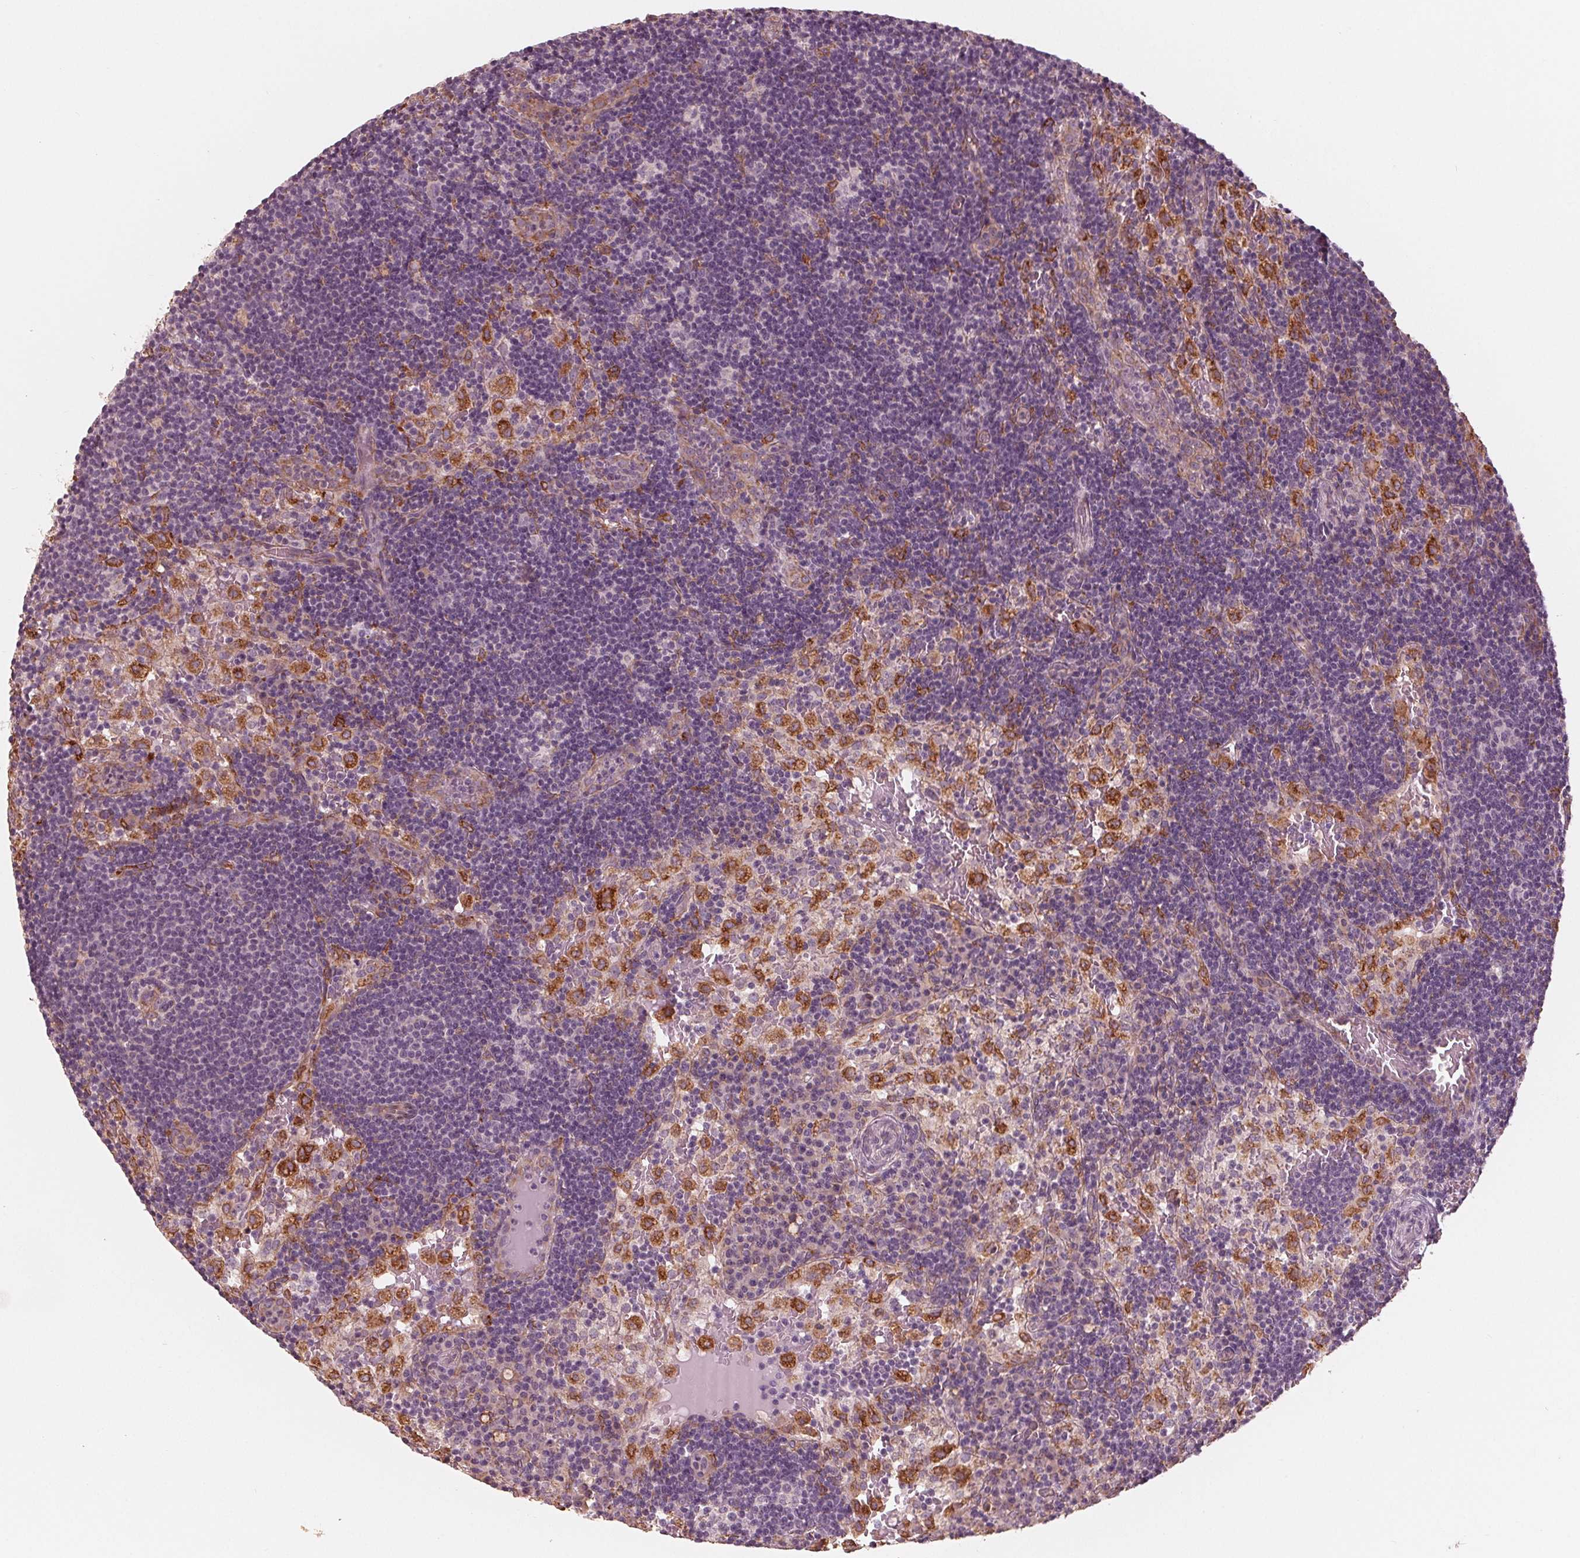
{"staining": {"intensity": "weak", "quantity": "<25%", "location": "cytoplasmic/membranous"}, "tissue": "lymph node", "cell_type": "Germinal center cells", "image_type": "normal", "snomed": [{"axis": "morphology", "description": "Normal tissue, NOS"}, {"axis": "topography", "description": "Lymph node"}], "caption": "IHC image of unremarkable lymph node: human lymph node stained with DAB demonstrates no significant protein expression in germinal center cells. The staining is performed using DAB brown chromogen with nuclei counter-stained in using hematoxylin.", "gene": "IKBIP", "patient": {"sex": "male", "age": 62}}